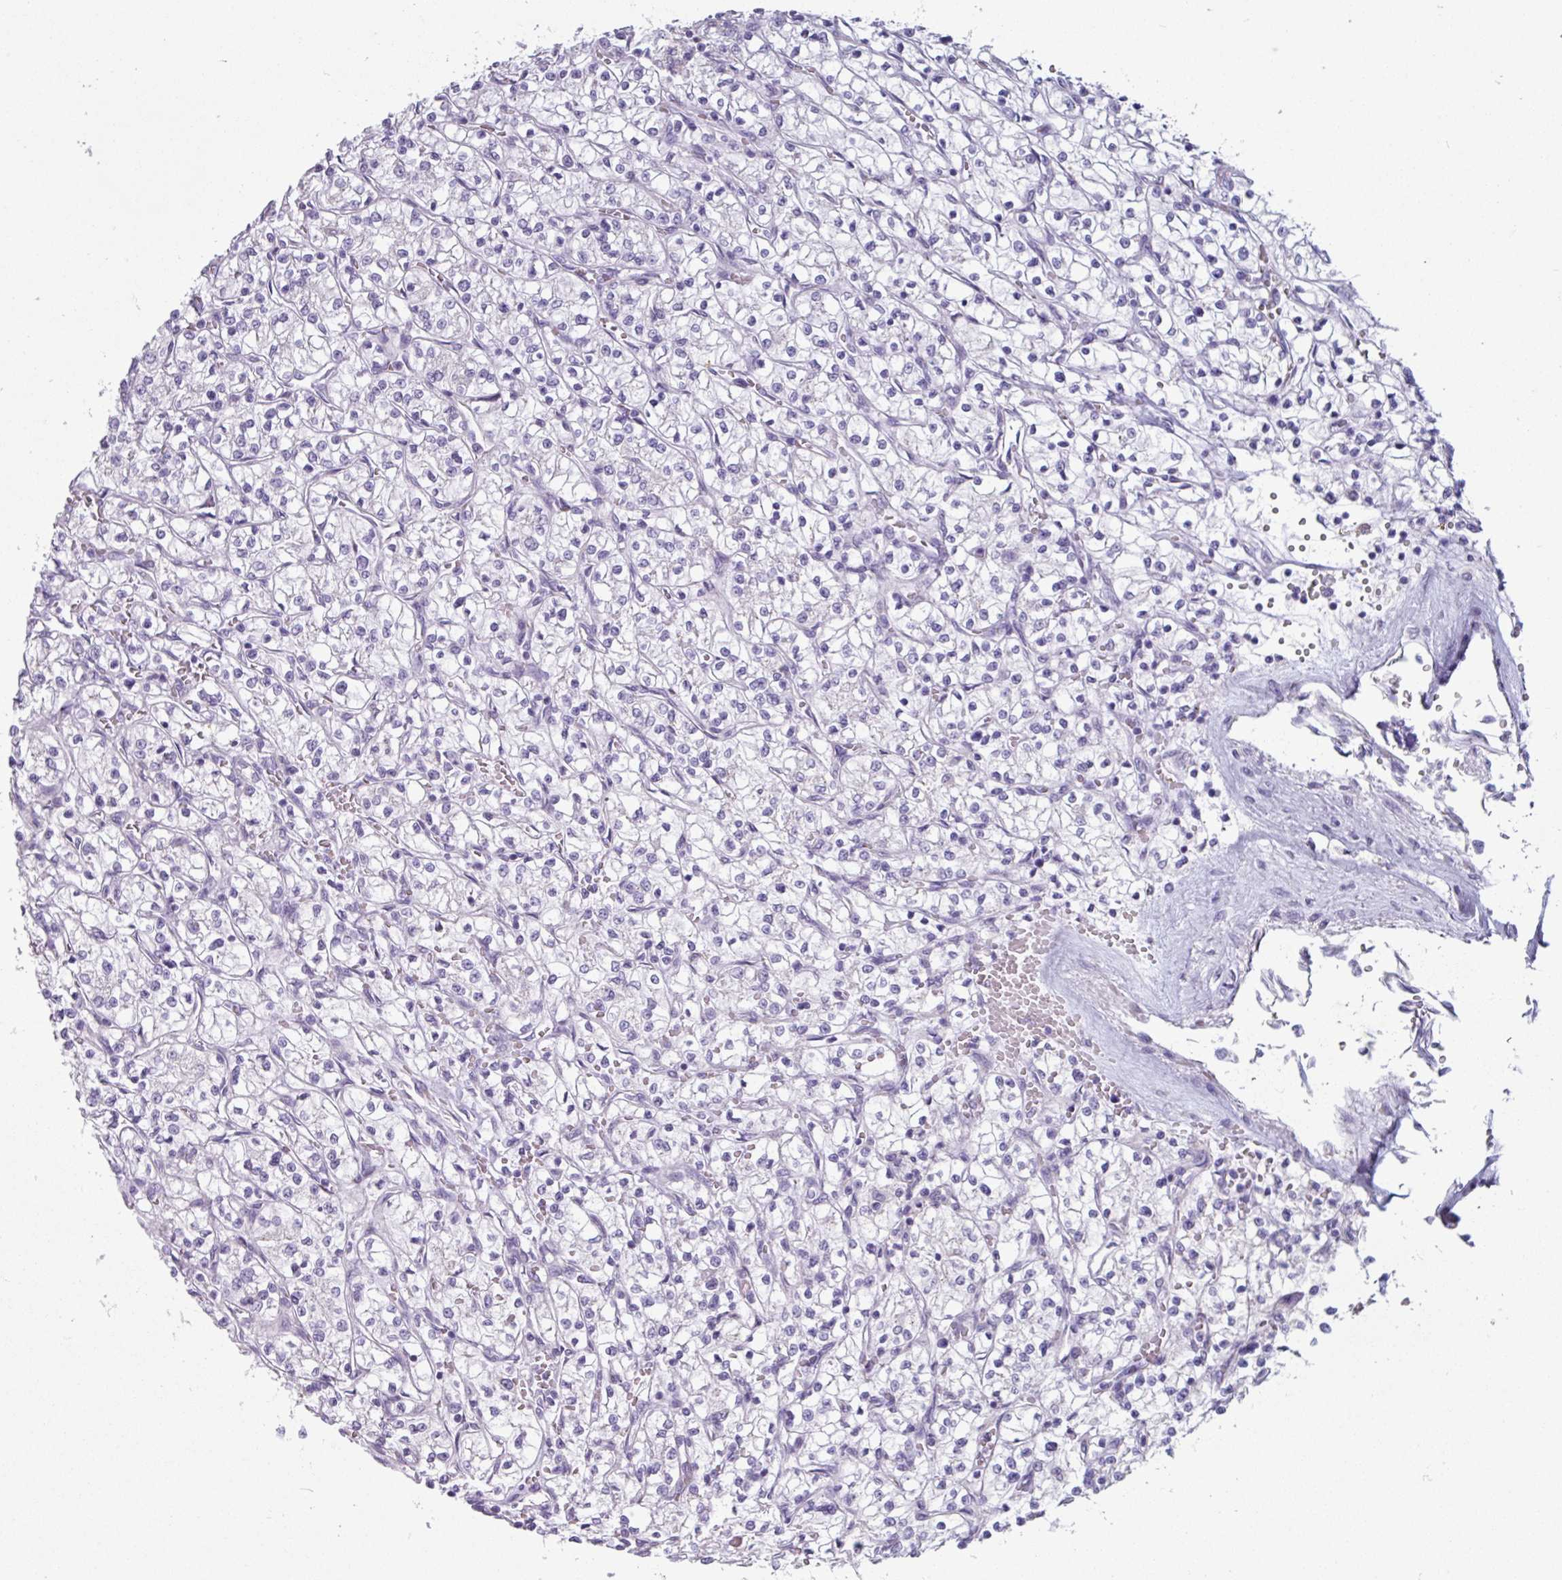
{"staining": {"intensity": "negative", "quantity": "none", "location": "none"}, "tissue": "renal cancer", "cell_type": "Tumor cells", "image_type": "cancer", "snomed": [{"axis": "morphology", "description": "Adenocarcinoma, NOS"}, {"axis": "topography", "description": "Kidney"}], "caption": "IHC of human renal adenocarcinoma shows no positivity in tumor cells.", "gene": "ADGRE1", "patient": {"sex": "female", "age": 64}}